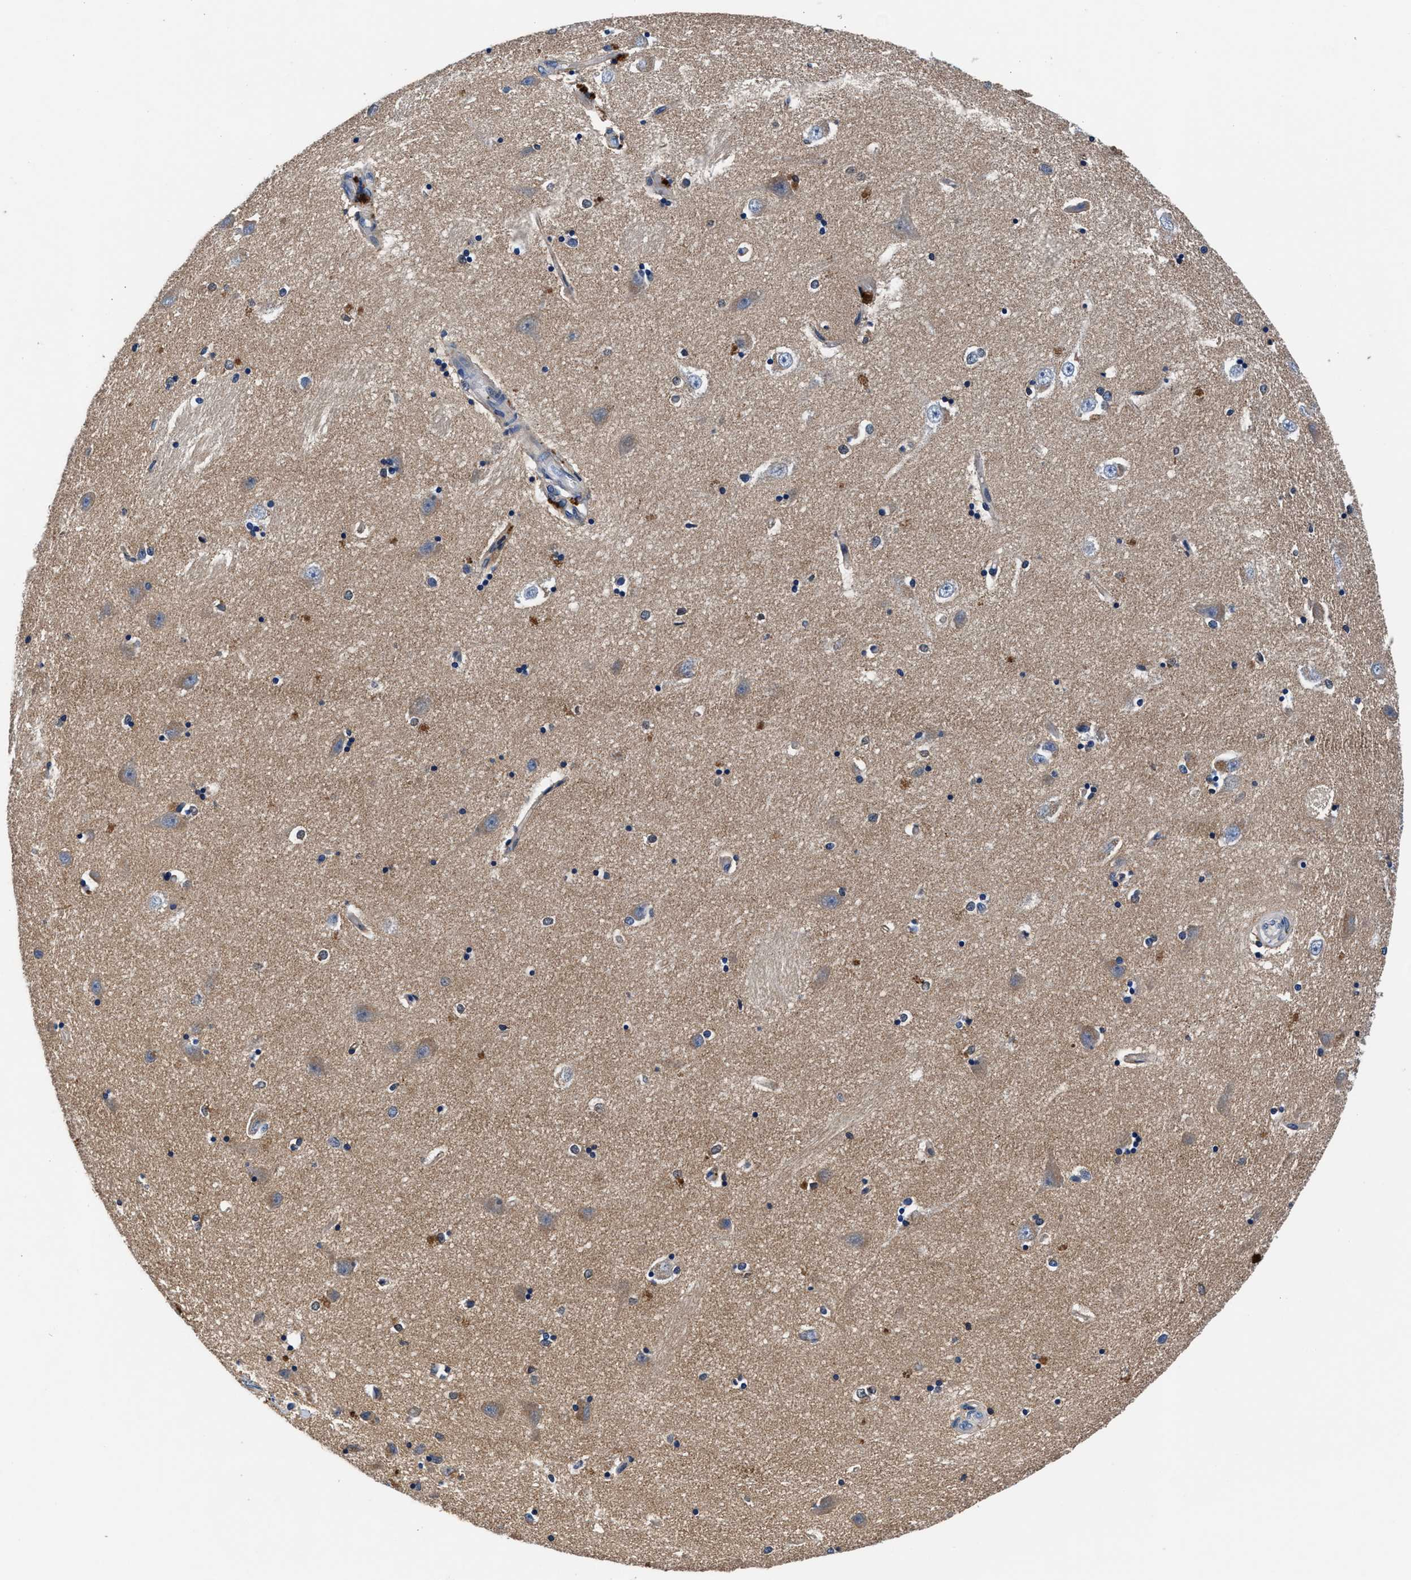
{"staining": {"intensity": "negative", "quantity": "none", "location": "none"}, "tissue": "hippocampus", "cell_type": "Glial cells", "image_type": "normal", "snomed": [{"axis": "morphology", "description": "Normal tissue, NOS"}, {"axis": "topography", "description": "Hippocampus"}], "caption": "Immunohistochemical staining of benign human hippocampus reveals no significant positivity in glial cells. The staining was performed using DAB (3,3'-diaminobenzidine) to visualize the protein expression in brown, while the nuclei were stained in blue with hematoxylin (Magnification: 20x).", "gene": "SH3GL1", "patient": {"sex": "male", "age": 45}}